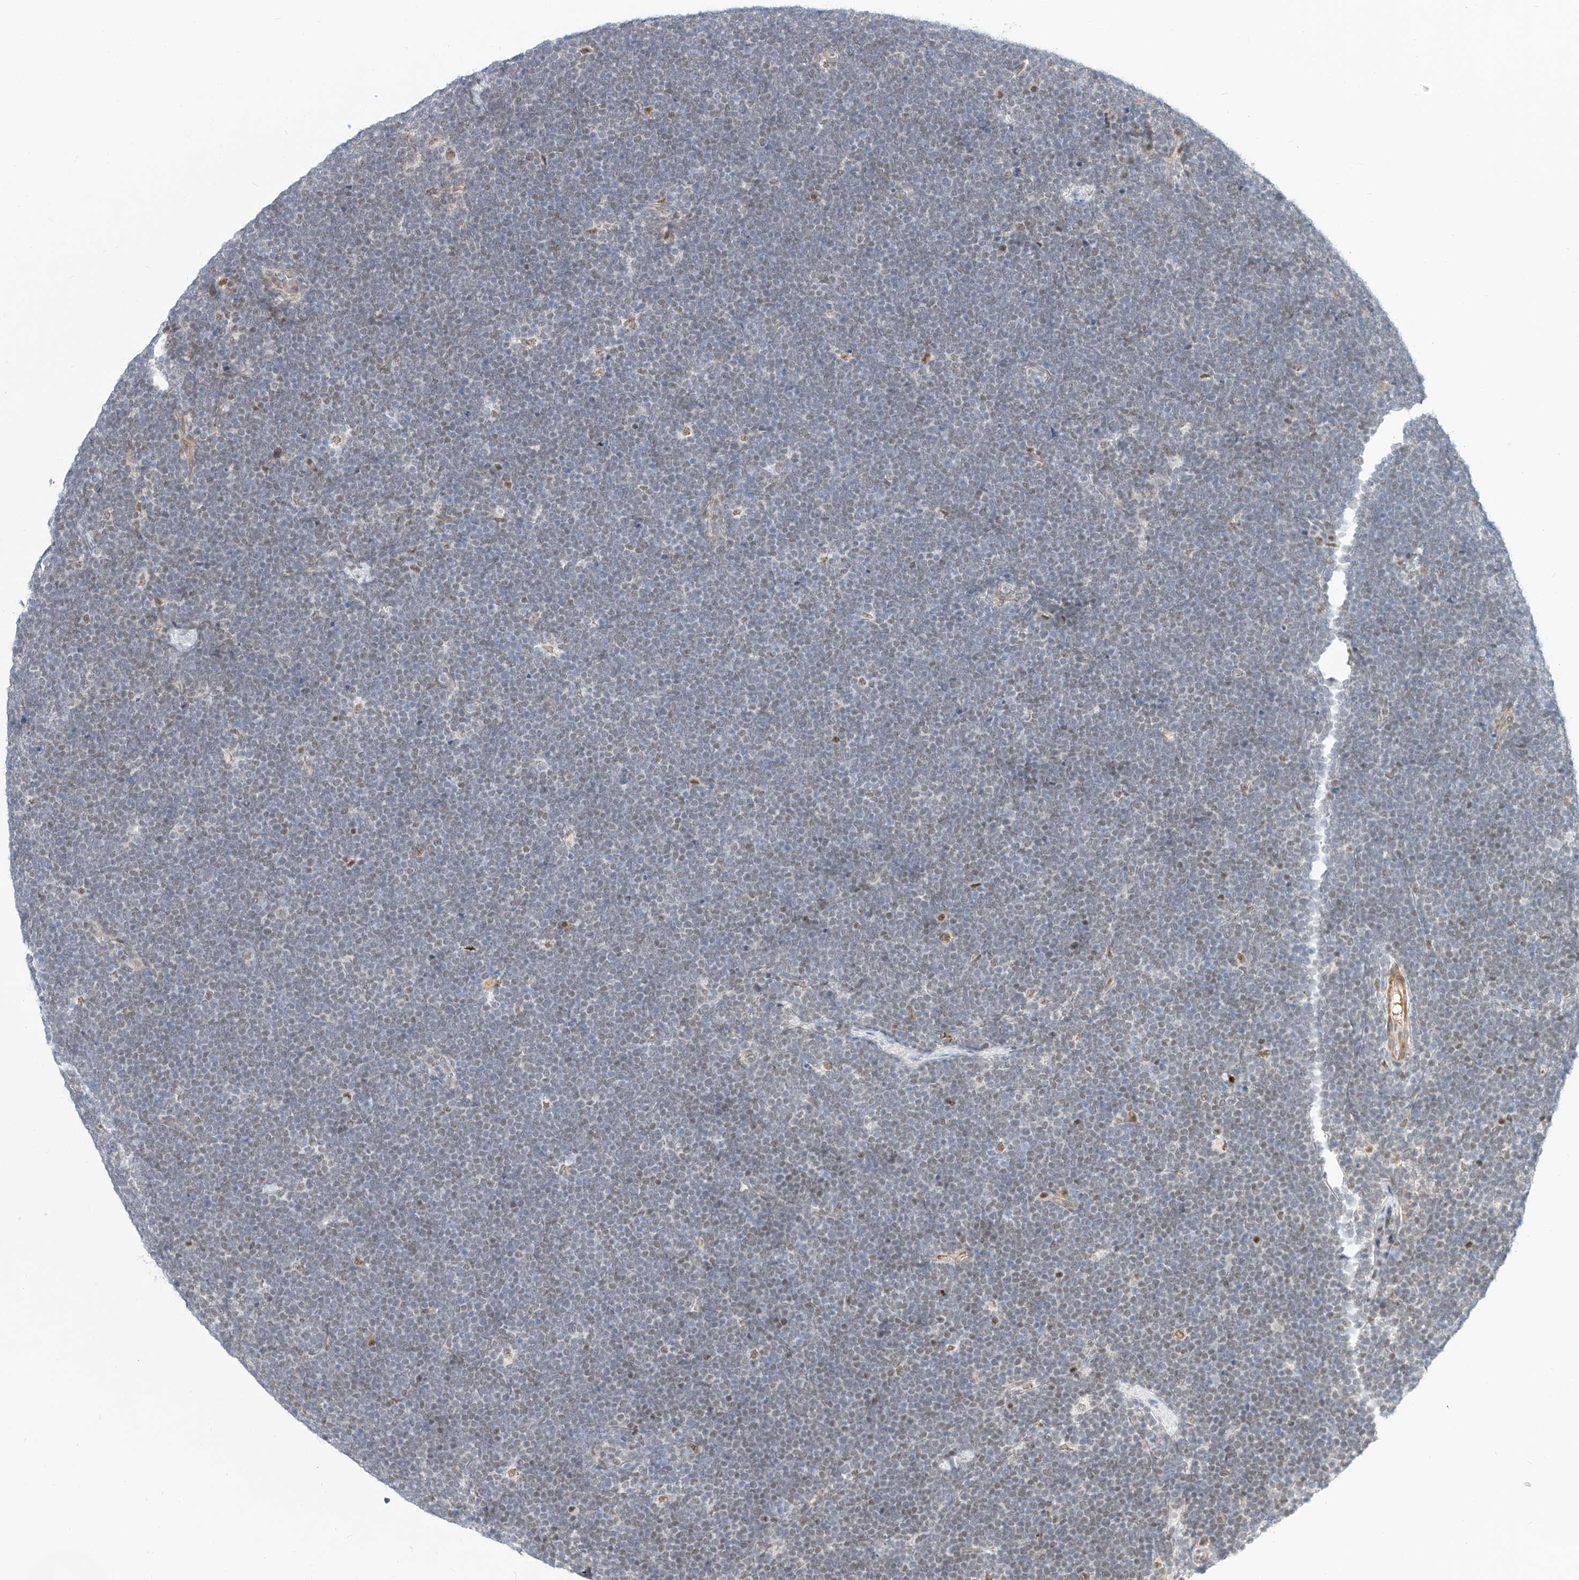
{"staining": {"intensity": "moderate", "quantity": "<25%", "location": "nuclear"}, "tissue": "lymphoma", "cell_type": "Tumor cells", "image_type": "cancer", "snomed": [{"axis": "morphology", "description": "Malignant lymphoma, non-Hodgkin's type, High grade"}, {"axis": "topography", "description": "Lymph node"}], "caption": "Protein expression analysis of human lymphoma reveals moderate nuclear expression in about <25% of tumor cells.", "gene": "CBX8", "patient": {"sex": "male", "age": 13}}